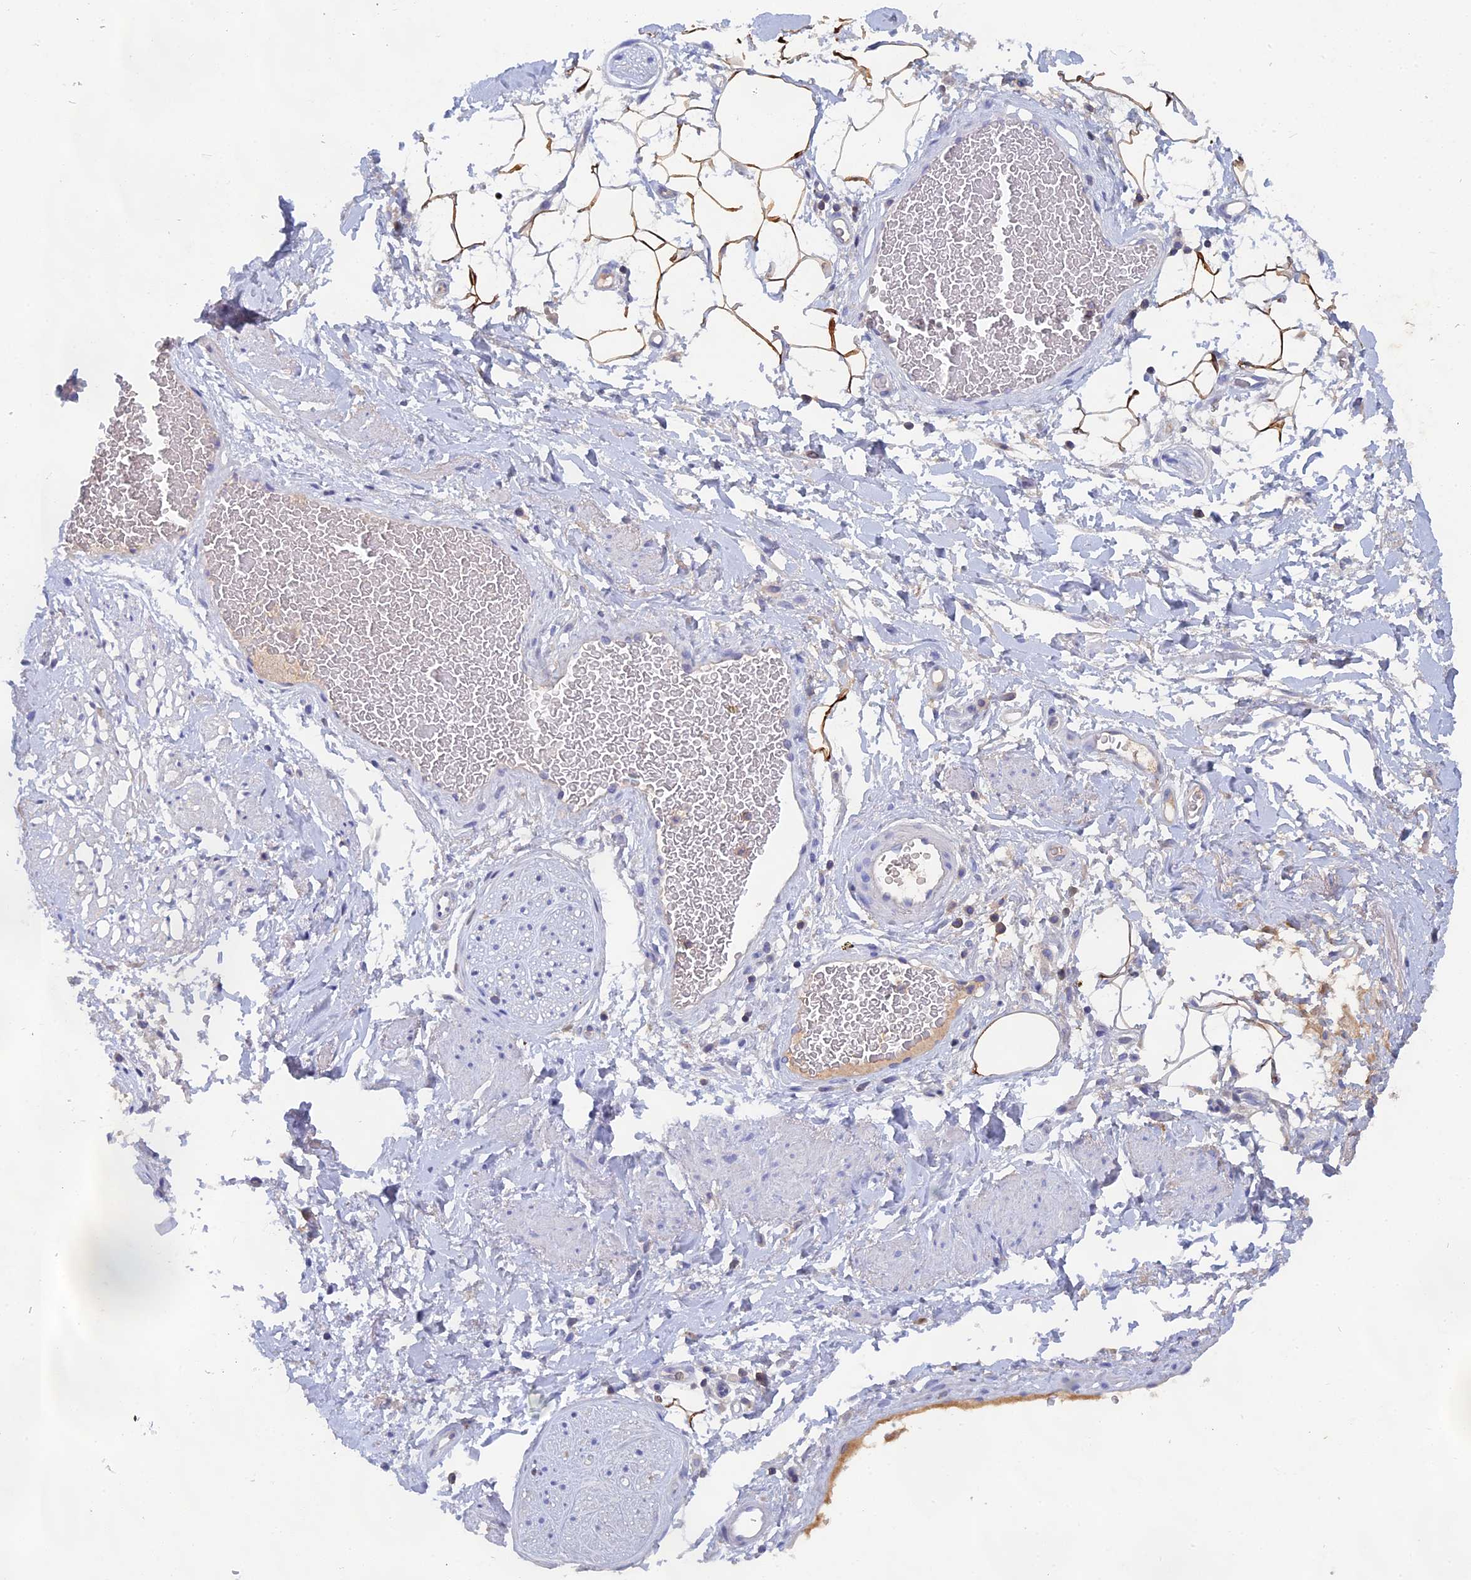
{"staining": {"intensity": "moderate", "quantity": "25%-75%", "location": "cytoplasmic/membranous"}, "tissue": "adipose tissue", "cell_type": "Adipocytes", "image_type": "normal", "snomed": [{"axis": "morphology", "description": "Normal tissue, NOS"}, {"axis": "morphology", "description": "Adenocarcinoma, NOS"}, {"axis": "topography", "description": "Rectum"}, {"axis": "topography", "description": "Vagina"}, {"axis": "topography", "description": "Peripheral nerve tissue"}], "caption": "IHC micrograph of normal human adipose tissue stained for a protein (brown), which displays medium levels of moderate cytoplasmic/membranous expression in about 25%-75% of adipocytes.", "gene": "ACP7", "patient": {"sex": "female", "age": 71}}